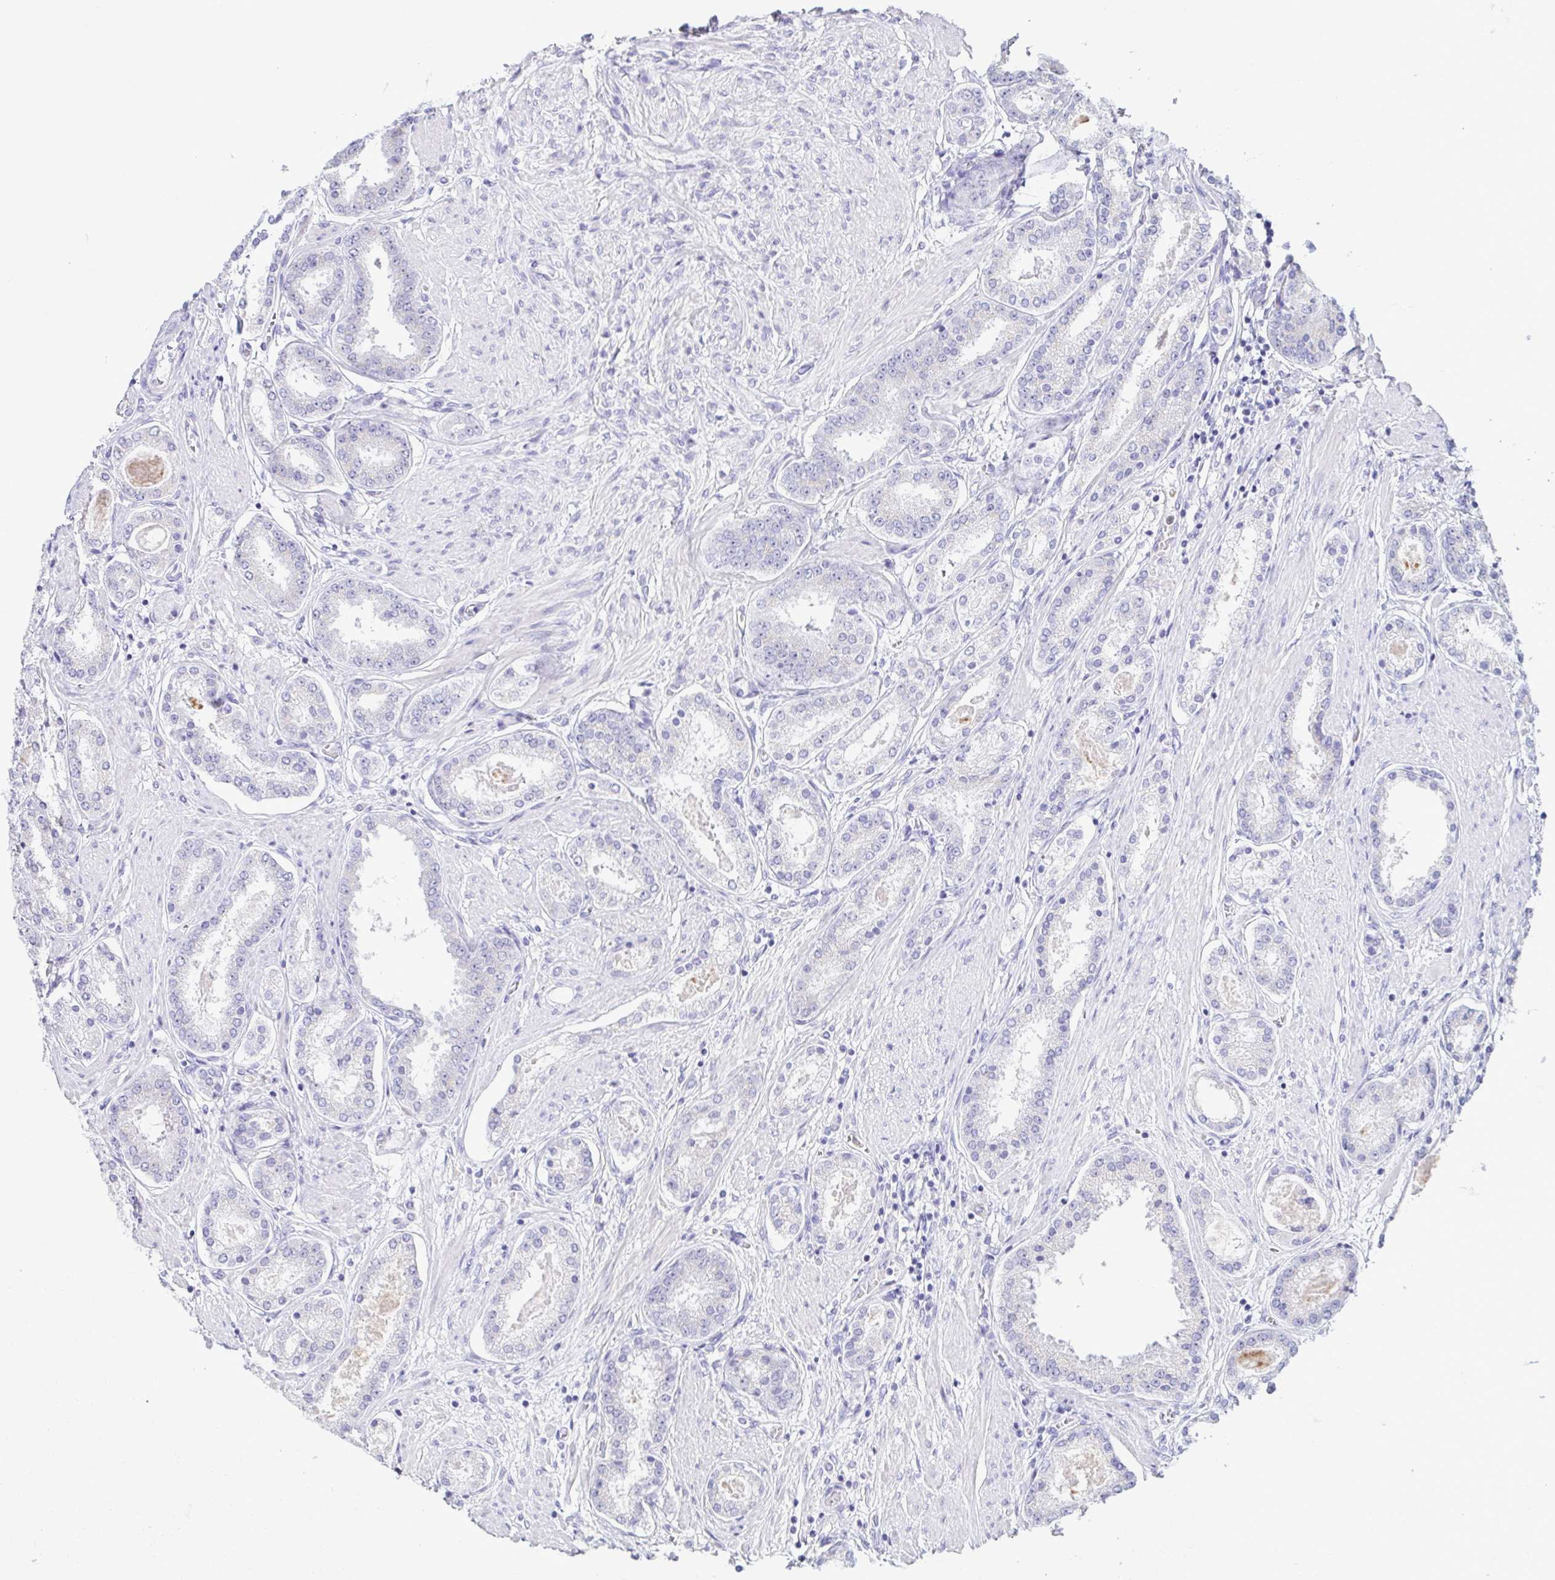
{"staining": {"intensity": "negative", "quantity": "none", "location": "none"}, "tissue": "prostate cancer", "cell_type": "Tumor cells", "image_type": "cancer", "snomed": [{"axis": "morphology", "description": "Adenocarcinoma, High grade"}, {"axis": "topography", "description": "Prostate"}], "caption": "IHC histopathology image of prostate cancer (high-grade adenocarcinoma) stained for a protein (brown), which reveals no staining in tumor cells.", "gene": "AZU1", "patient": {"sex": "male", "age": 63}}